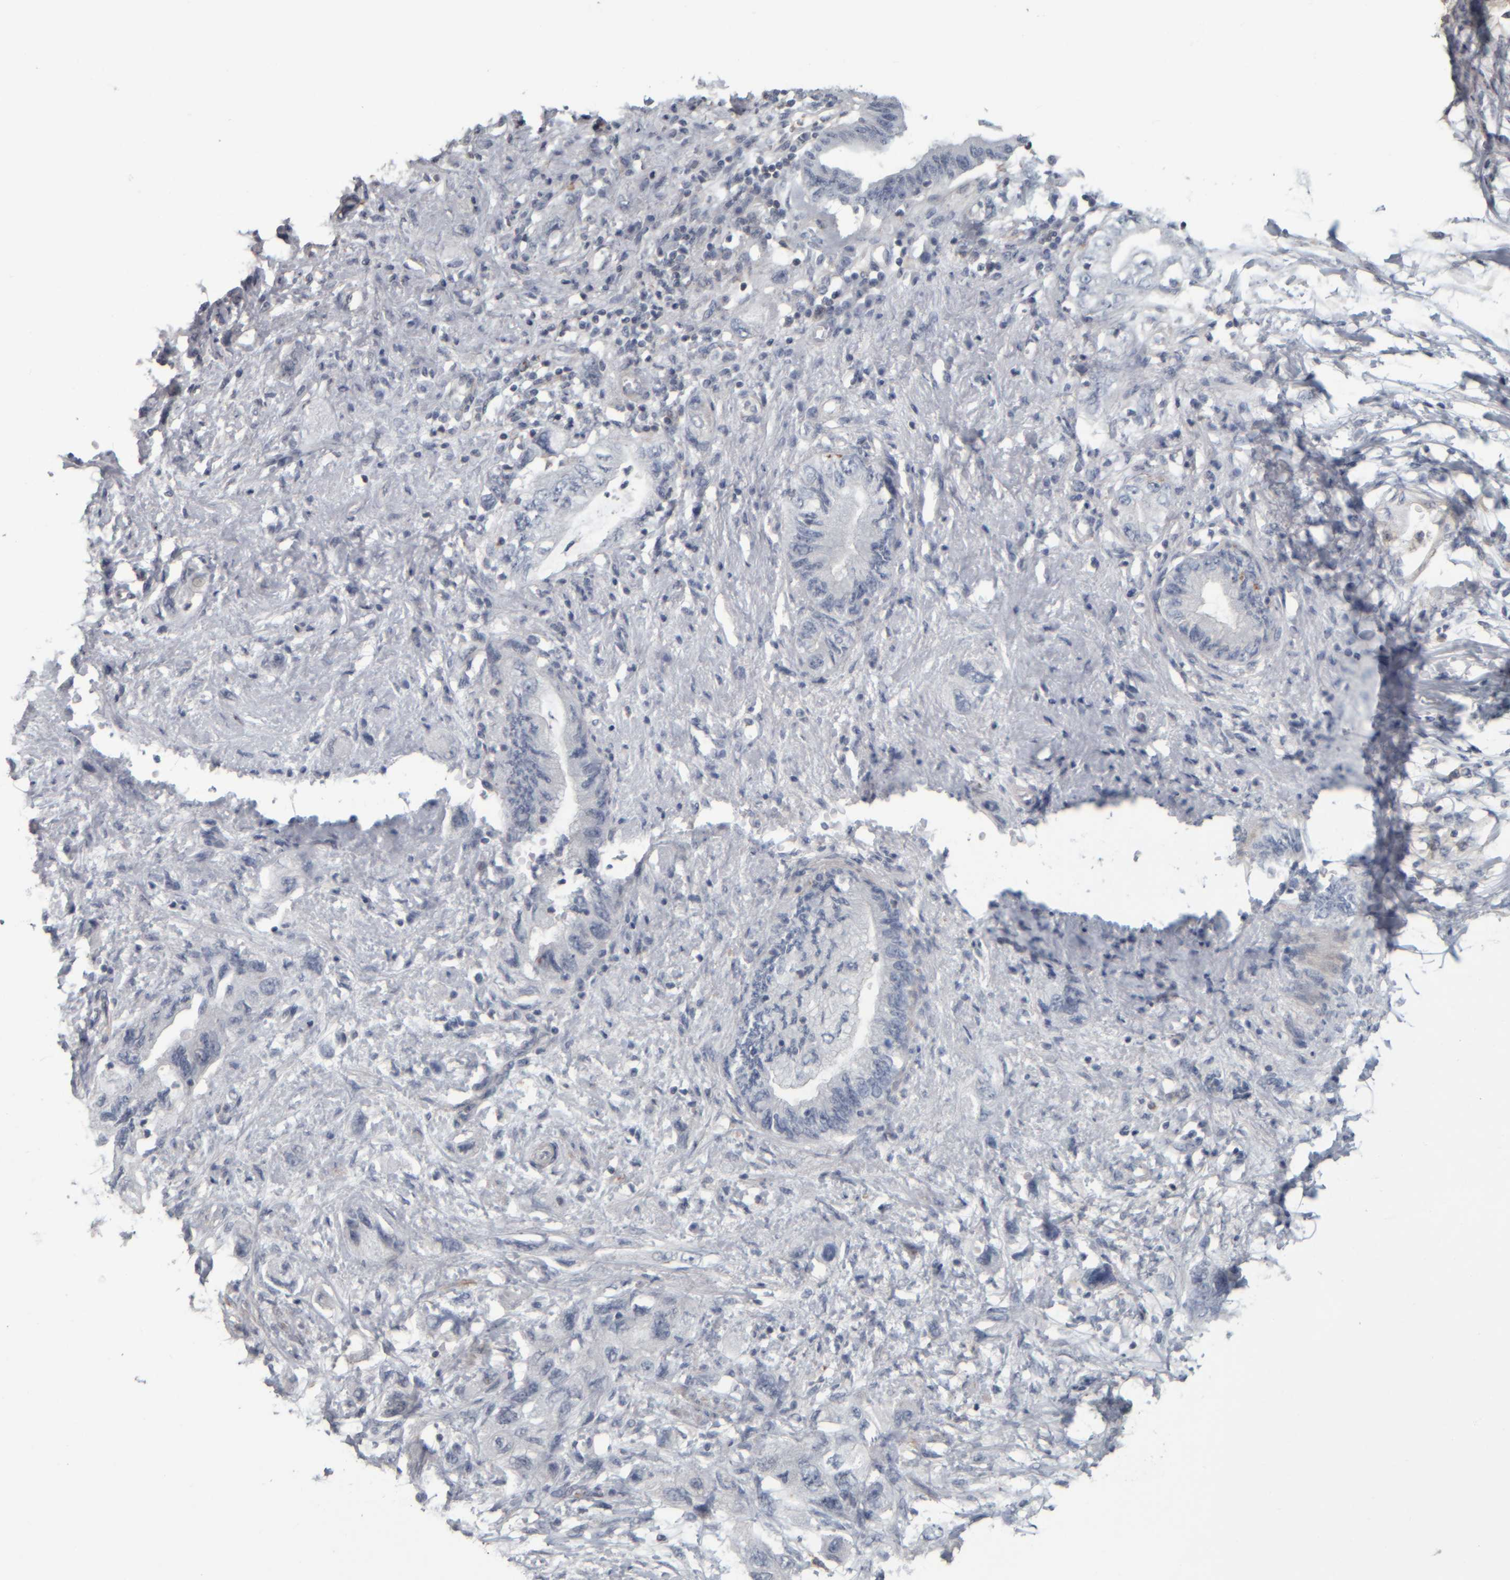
{"staining": {"intensity": "negative", "quantity": "none", "location": "none"}, "tissue": "pancreatic cancer", "cell_type": "Tumor cells", "image_type": "cancer", "snomed": [{"axis": "morphology", "description": "Adenocarcinoma, NOS"}, {"axis": "topography", "description": "Pancreas"}], "caption": "This is an IHC histopathology image of pancreatic adenocarcinoma. There is no positivity in tumor cells.", "gene": "CAVIN4", "patient": {"sex": "female", "age": 73}}